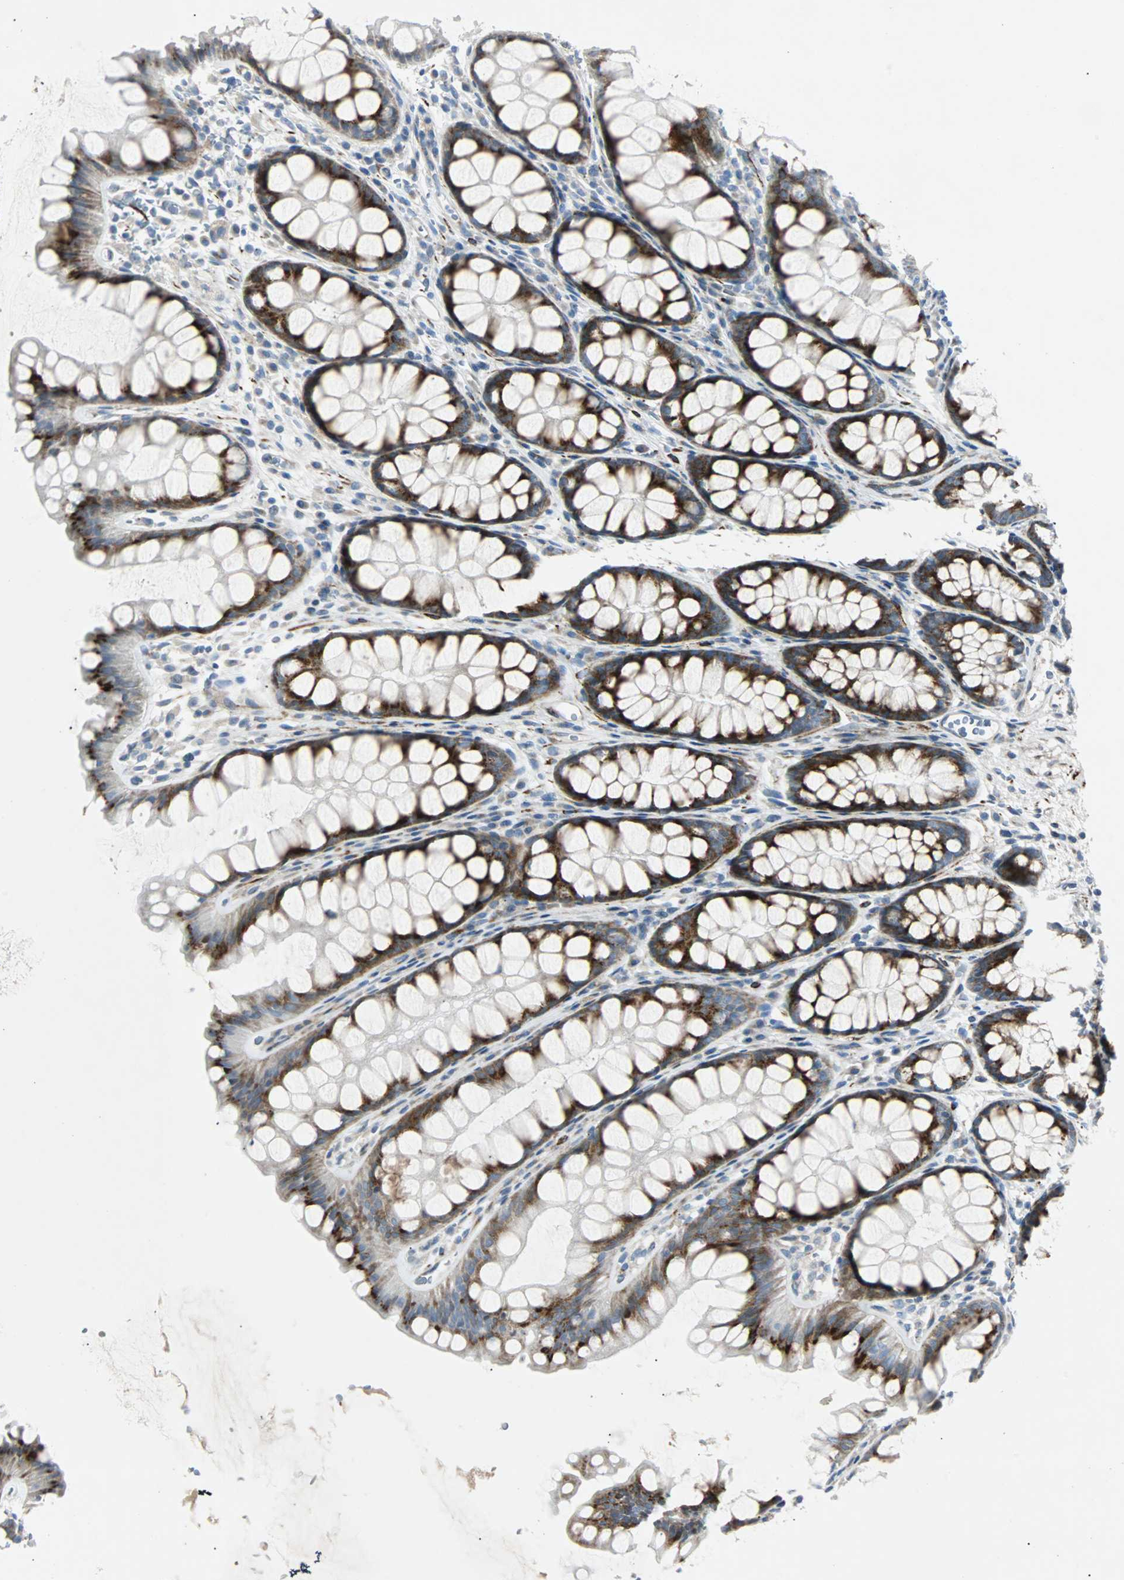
{"staining": {"intensity": "negative", "quantity": "none", "location": "none"}, "tissue": "colon", "cell_type": "Endothelial cells", "image_type": "normal", "snomed": [{"axis": "morphology", "description": "Normal tissue, NOS"}, {"axis": "topography", "description": "Colon"}], "caption": "This is an immunohistochemistry histopathology image of benign human colon. There is no positivity in endothelial cells.", "gene": "BBC3", "patient": {"sex": "female", "age": 55}}